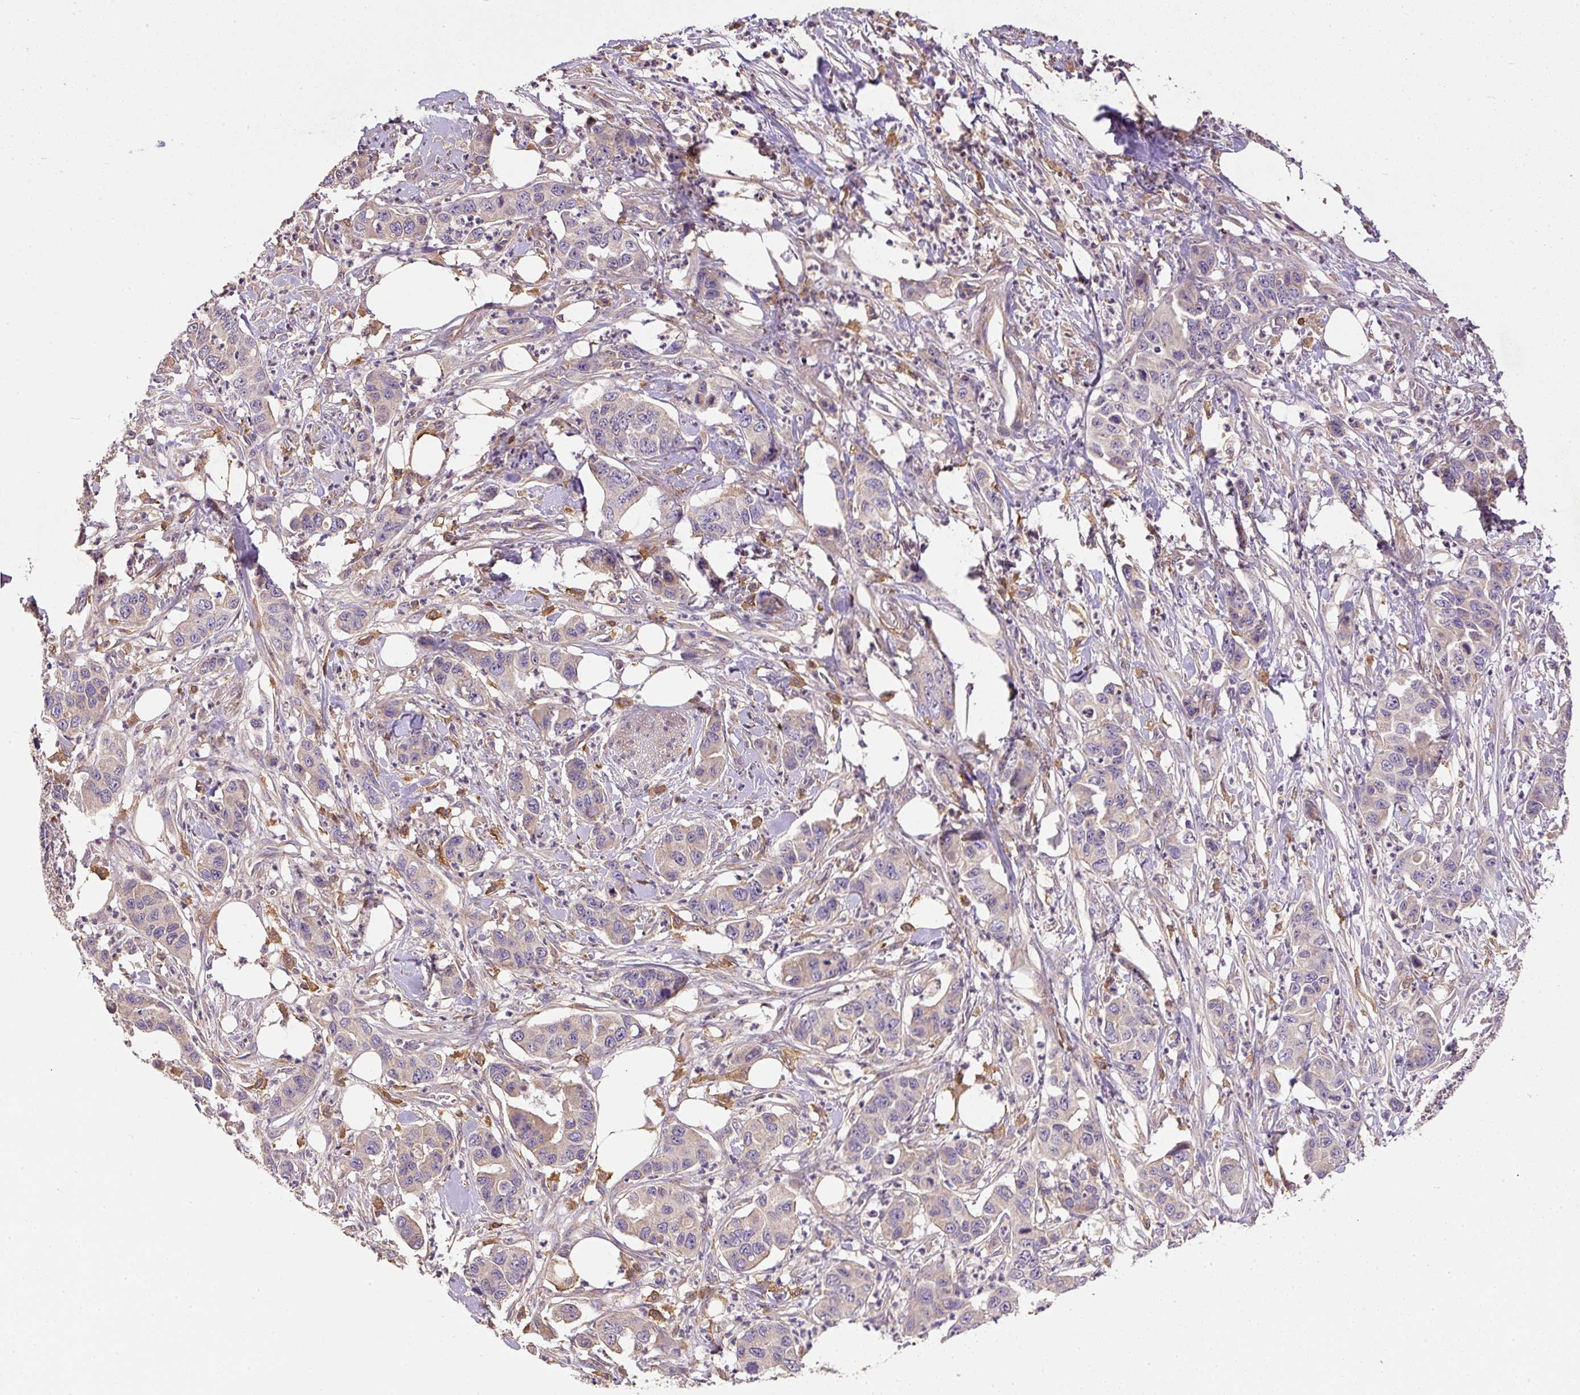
{"staining": {"intensity": "moderate", "quantity": "<25%", "location": "cytoplasmic/membranous"}, "tissue": "pancreatic cancer", "cell_type": "Tumor cells", "image_type": "cancer", "snomed": [{"axis": "morphology", "description": "Adenocarcinoma, NOS"}, {"axis": "topography", "description": "Pancreas"}], "caption": "High-power microscopy captured an immunohistochemistry (IHC) image of pancreatic cancer, revealing moderate cytoplasmic/membranous positivity in about <25% of tumor cells.", "gene": "DAPK1", "patient": {"sex": "male", "age": 73}}